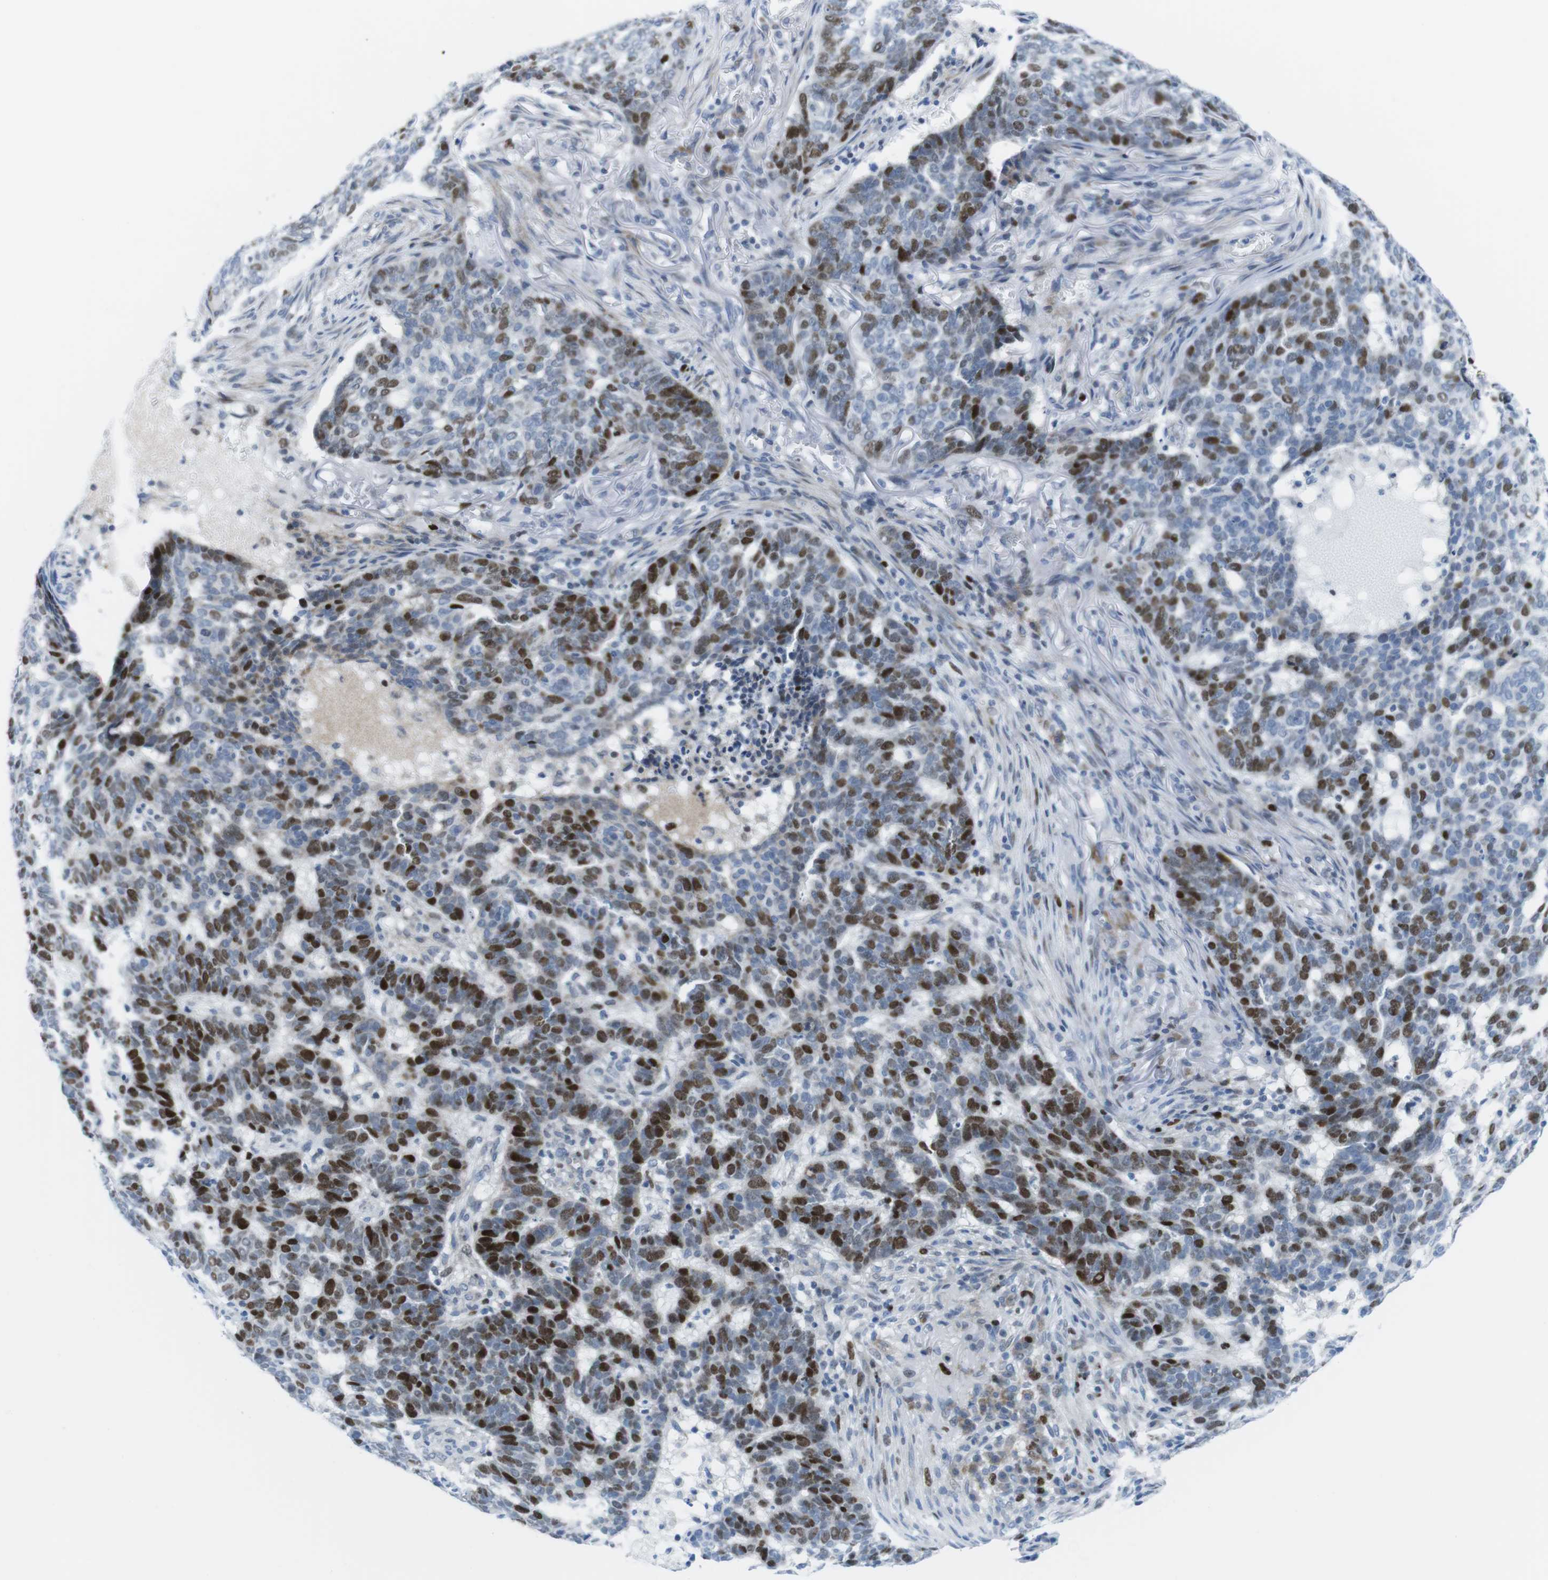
{"staining": {"intensity": "strong", "quantity": "25%-75%", "location": "nuclear"}, "tissue": "skin cancer", "cell_type": "Tumor cells", "image_type": "cancer", "snomed": [{"axis": "morphology", "description": "Basal cell carcinoma"}, {"axis": "topography", "description": "Skin"}], "caption": "Immunohistochemistry image of neoplastic tissue: human skin basal cell carcinoma stained using immunohistochemistry (IHC) reveals high levels of strong protein expression localized specifically in the nuclear of tumor cells, appearing as a nuclear brown color.", "gene": "CHAF1A", "patient": {"sex": "male", "age": 85}}